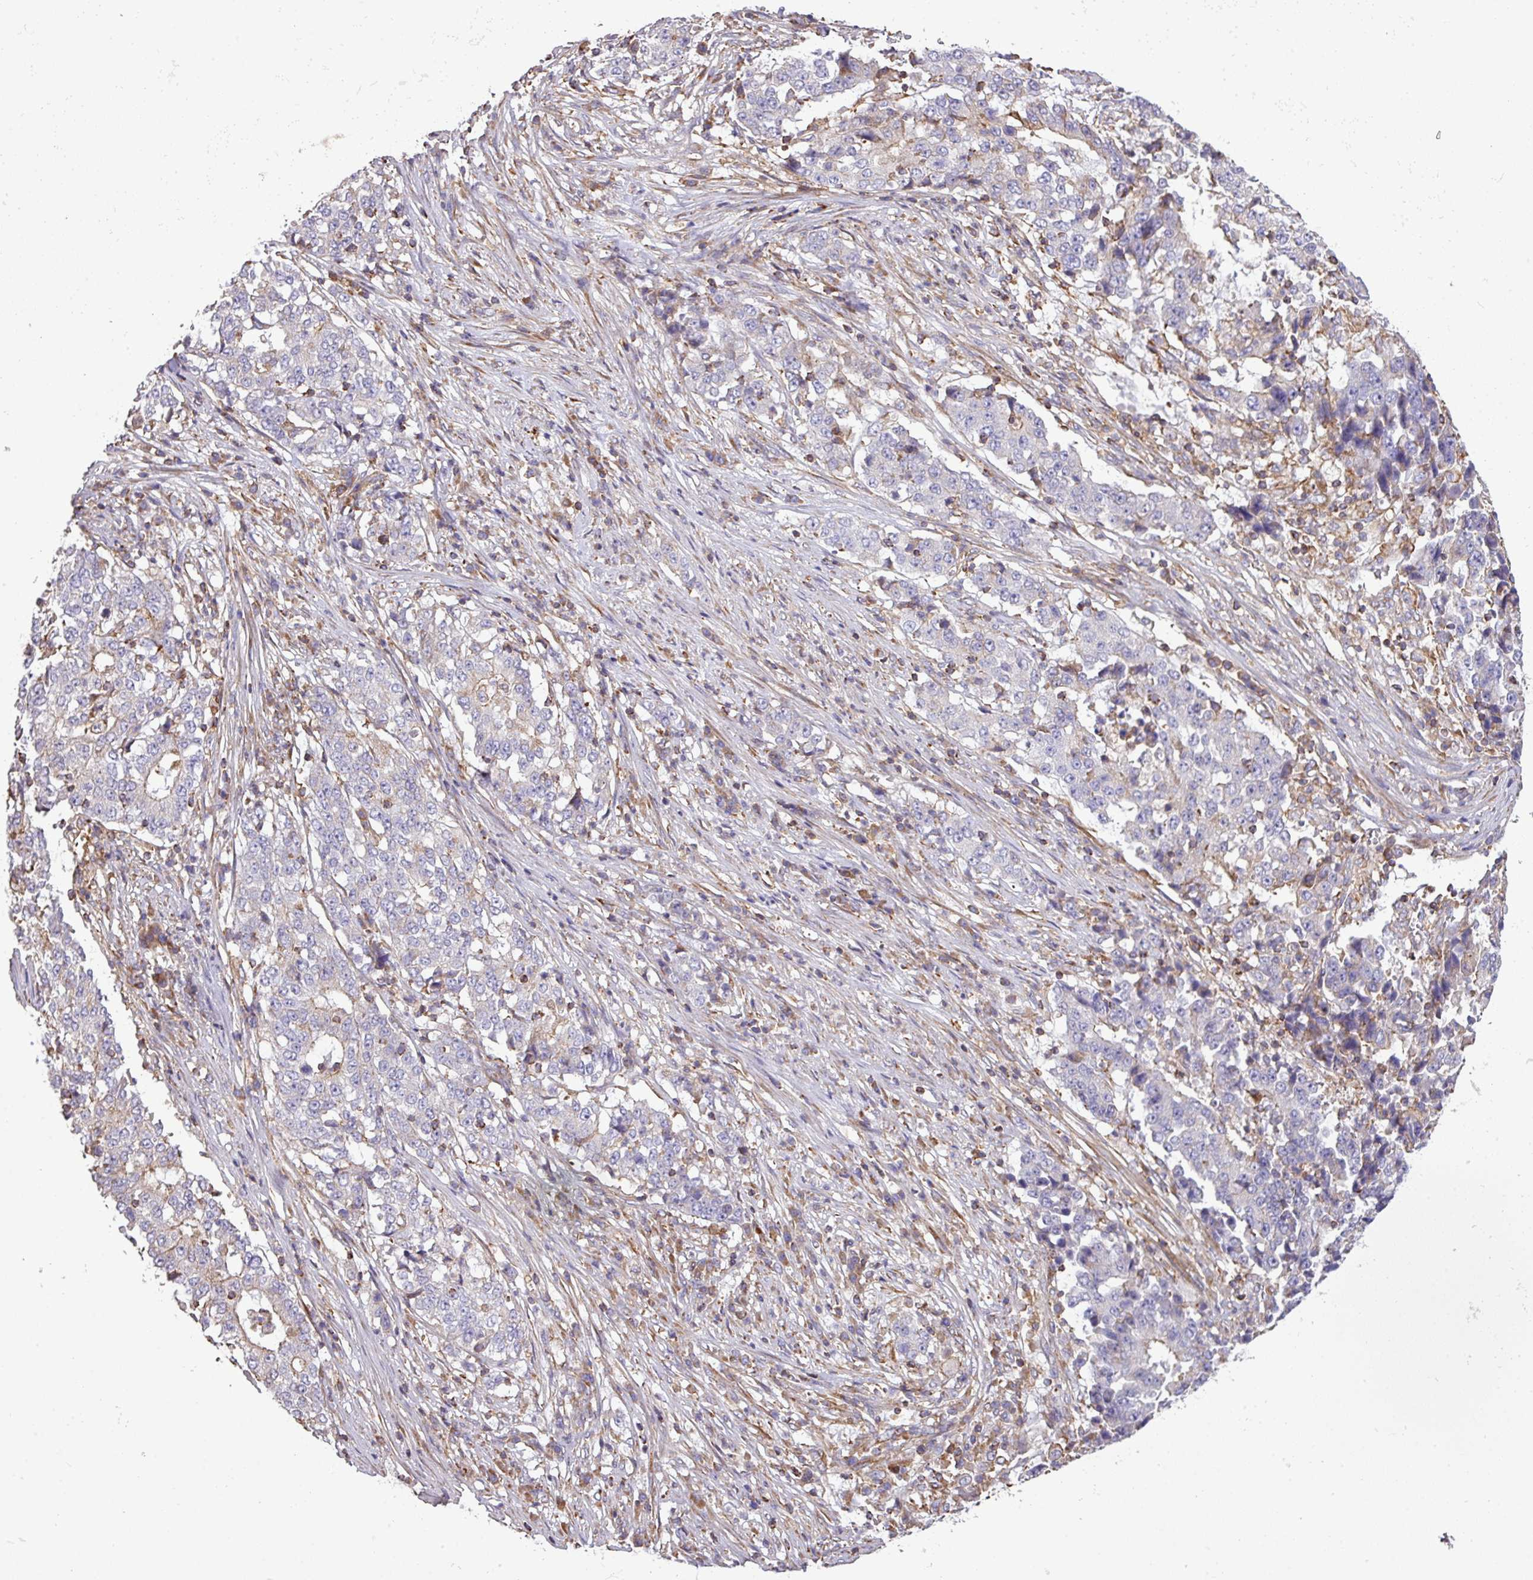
{"staining": {"intensity": "negative", "quantity": "none", "location": "none"}, "tissue": "stomach cancer", "cell_type": "Tumor cells", "image_type": "cancer", "snomed": [{"axis": "morphology", "description": "Adenocarcinoma, NOS"}, {"axis": "topography", "description": "Stomach"}], "caption": "The photomicrograph reveals no staining of tumor cells in stomach adenocarcinoma.", "gene": "LRRC41", "patient": {"sex": "male", "age": 59}}